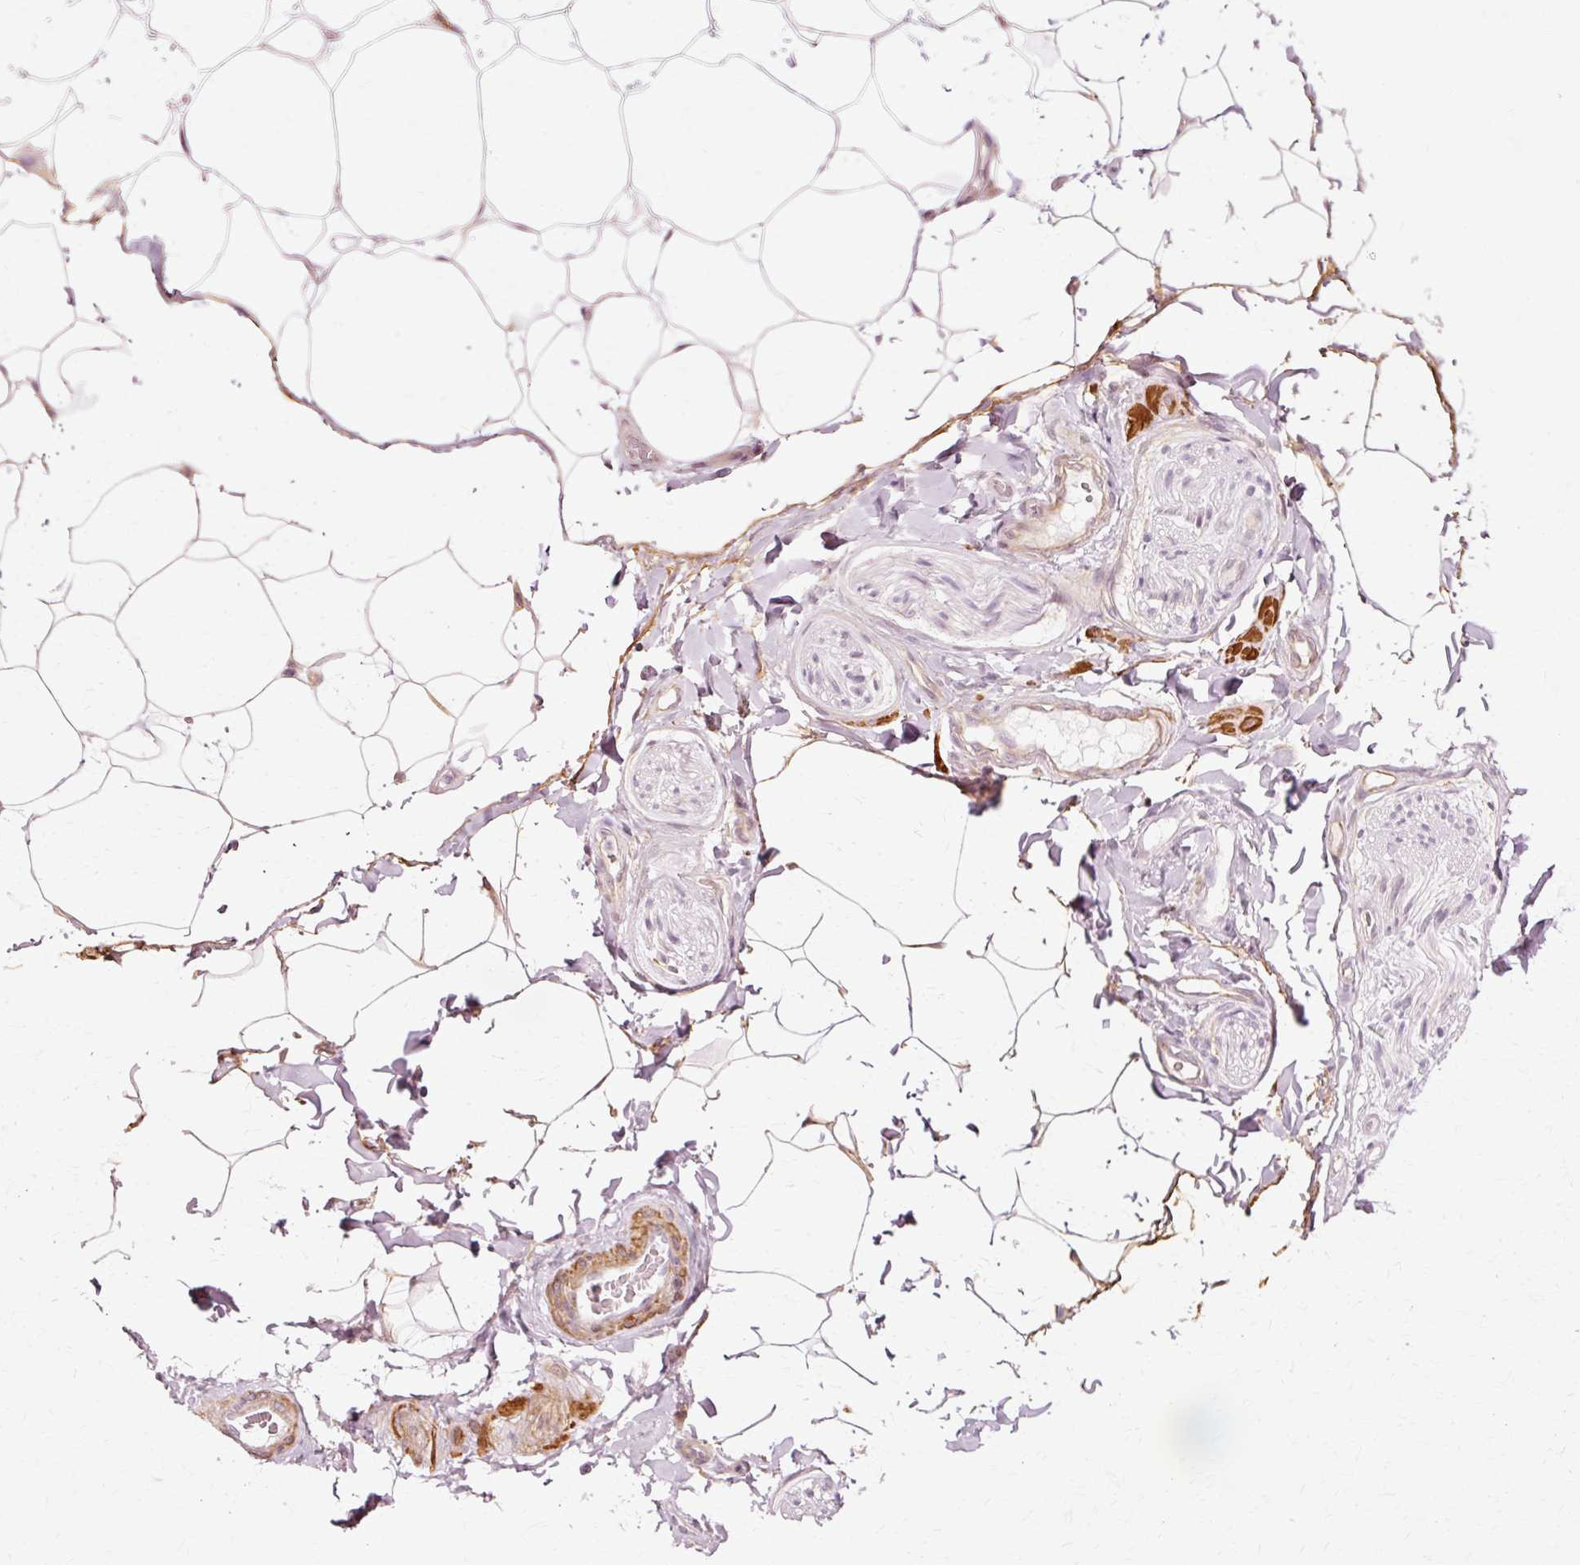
{"staining": {"intensity": "negative", "quantity": "none", "location": "none"}, "tissue": "adipose tissue", "cell_type": "Adipocytes", "image_type": "normal", "snomed": [{"axis": "morphology", "description": "Normal tissue, NOS"}, {"axis": "topography", "description": "Vascular tissue"}, {"axis": "topography", "description": "Peripheral nerve tissue"}], "caption": "Immunohistochemical staining of normal human adipose tissue displays no significant expression in adipocytes. (Immunohistochemistry, brightfield microscopy, high magnification).", "gene": "RANBP2", "patient": {"sex": "male", "age": 41}}